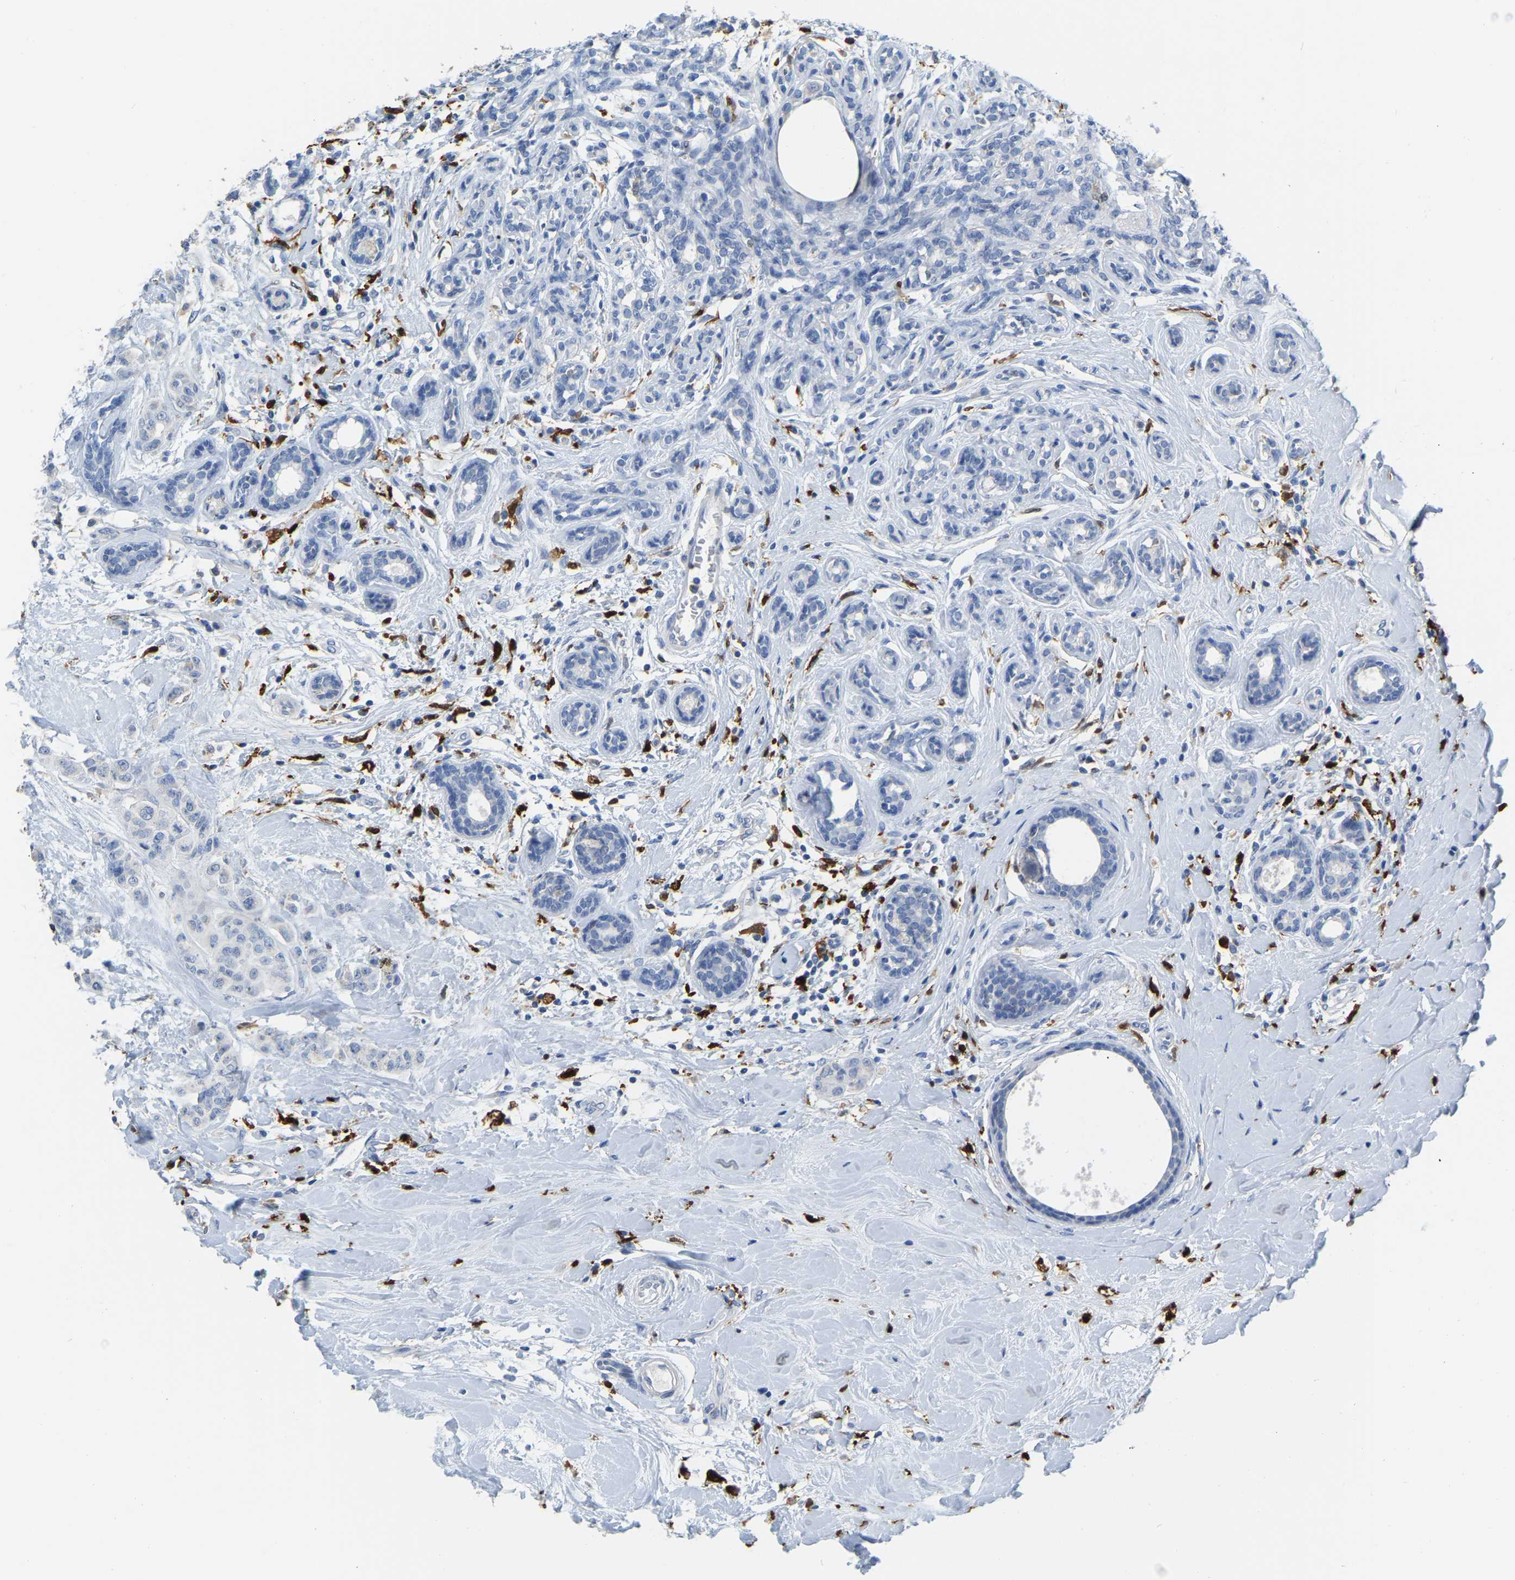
{"staining": {"intensity": "negative", "quantity": "none", "location": "none"}, "tissue": "breast cancer", "cell_type": "Tumor cells", "image_type": "cancer", "snomed": [{"axis": "morphology", "description": "Normal tissue, NOS"}, {"axis": "morphology", "description": "Duct carcinoma"}, {"axis": "topography", "description": "Breast"}], "caption": "Immunohistochemistry of breast cancer shows no staining in tumor cells. The staining was performed using DAB (3,3'-diaminobenzidine) to visualize the protein expression in brown, while the nuclei were stained in blue with hematoxylin (Magnification: 20x).", "gene": "ULBP2", "patient": {"sex": "female", "age": 40}}